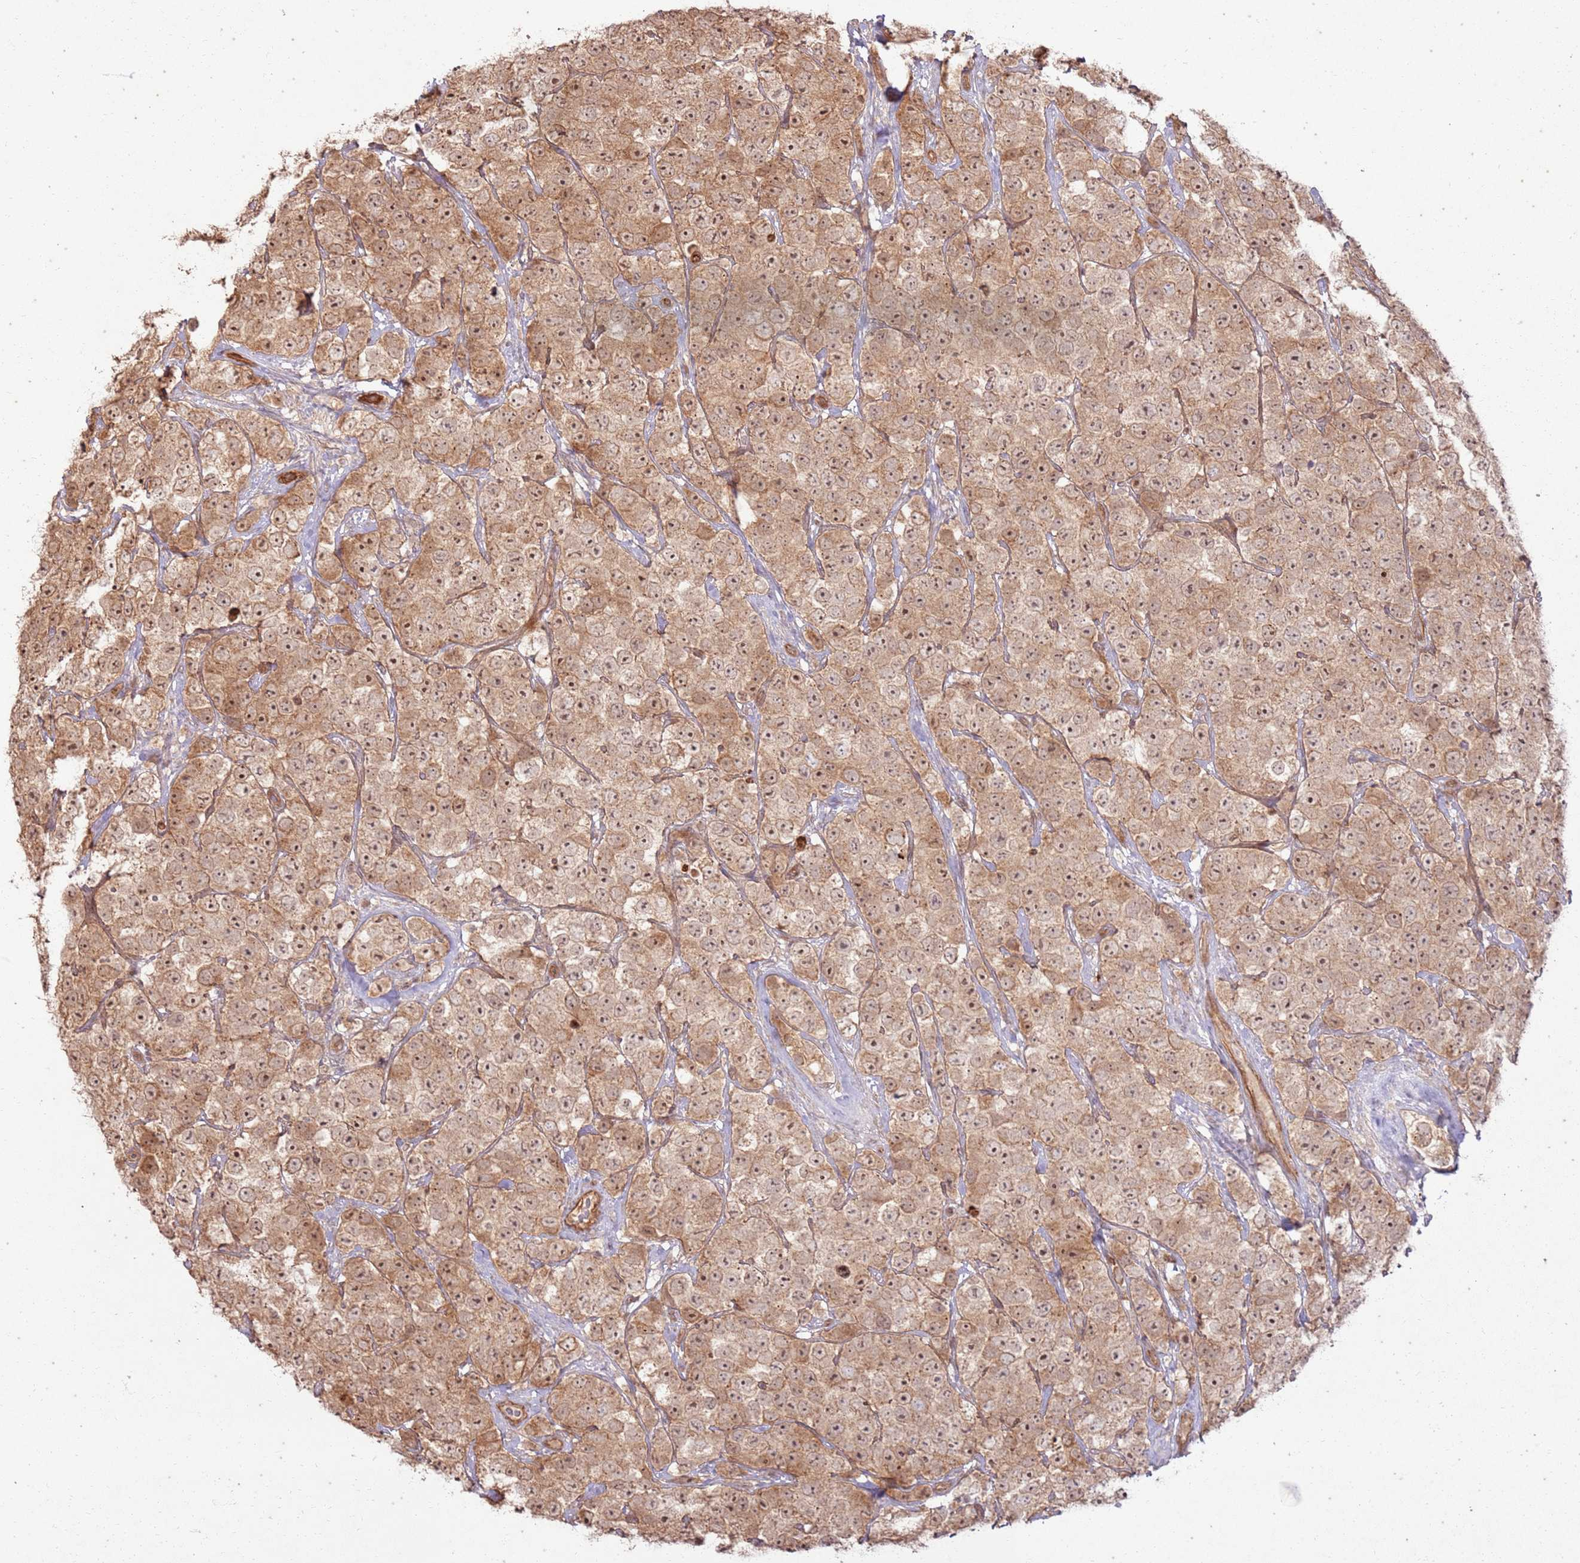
{"staining": {"intensity": "moderate", "quantity": ">75%", "location": "cytoplasmic/membranous,nuclear"}, "tissue": "testis cancer", "cell_type": "Tumor cells", "image_type": "cancer", "snomed": [{"axis": "morphology", "description": "Seminoma, NOS"}, {"axis": "topography", "description": "Testis"}], "caption": "Moderate cytoplasmic/membranous and nuclear expression for a protein is present in about >75% of tumor cells of testis cancer (seminoma) using IHC.", "gene": "ZNF623", "patient": {"sex": "male", "age": 28}}